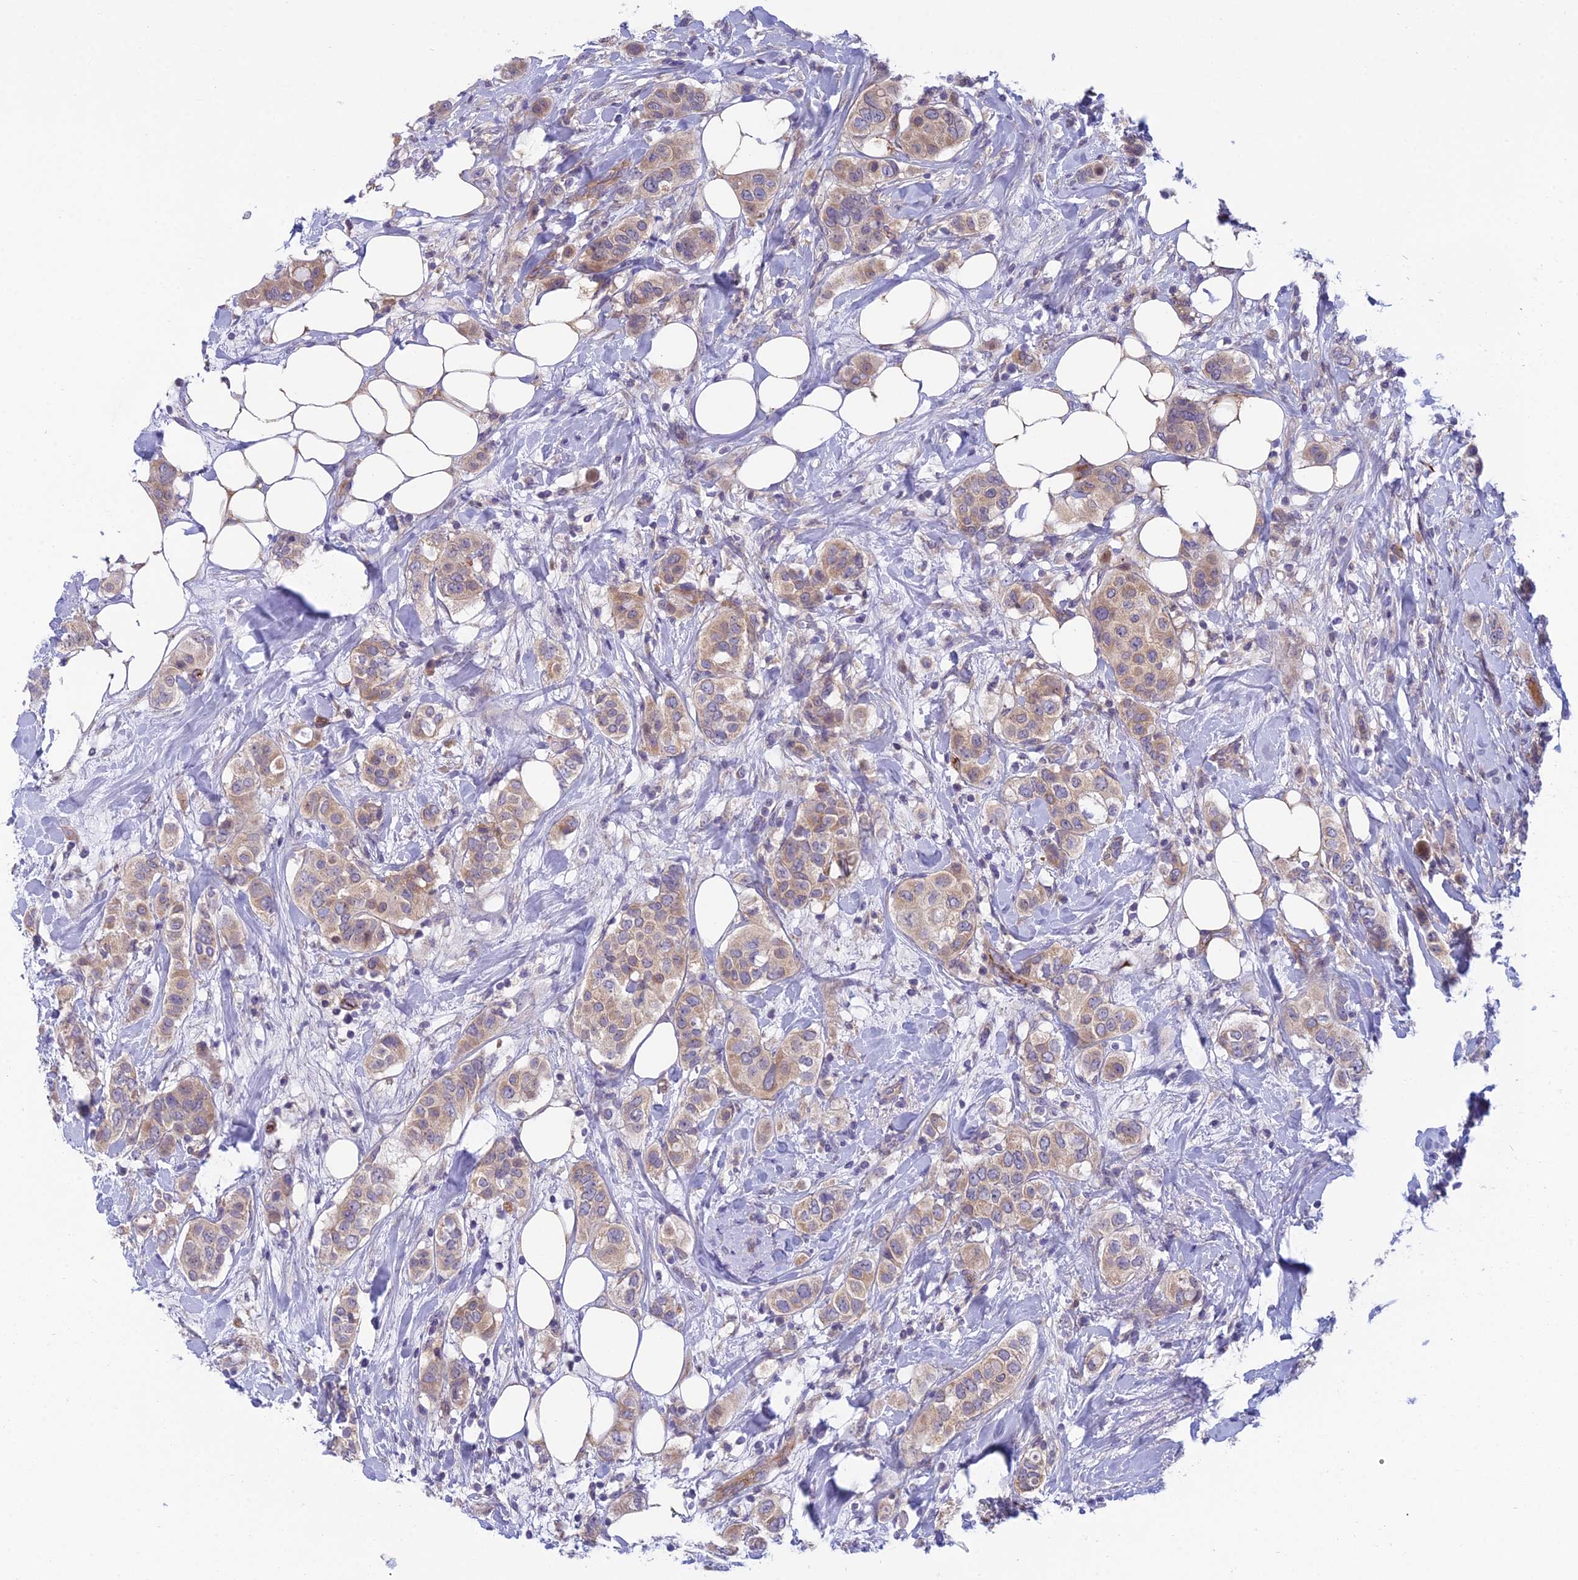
{"staining": {"intensity": "weak", "quantity": "25%-75%", "location": "cytoplasmic/membranous"}, "tissue": "breast cancer", "cell_type": "Tumor cells", "image_type": "cancer", "snomed": [{"axis": "morphology", "description": "Lobular carcinoma"}, {"axis": "topography", "description": "Breast"}], "caption": "Weak cytoplasmic/membranous expression for a protein is identified in approximately 25%-75% of tumor cells of breast lobular carcinoma using immunohistochemistry.", "gene": "DUS2", "patient": {"sex": "female", "age": 51}}